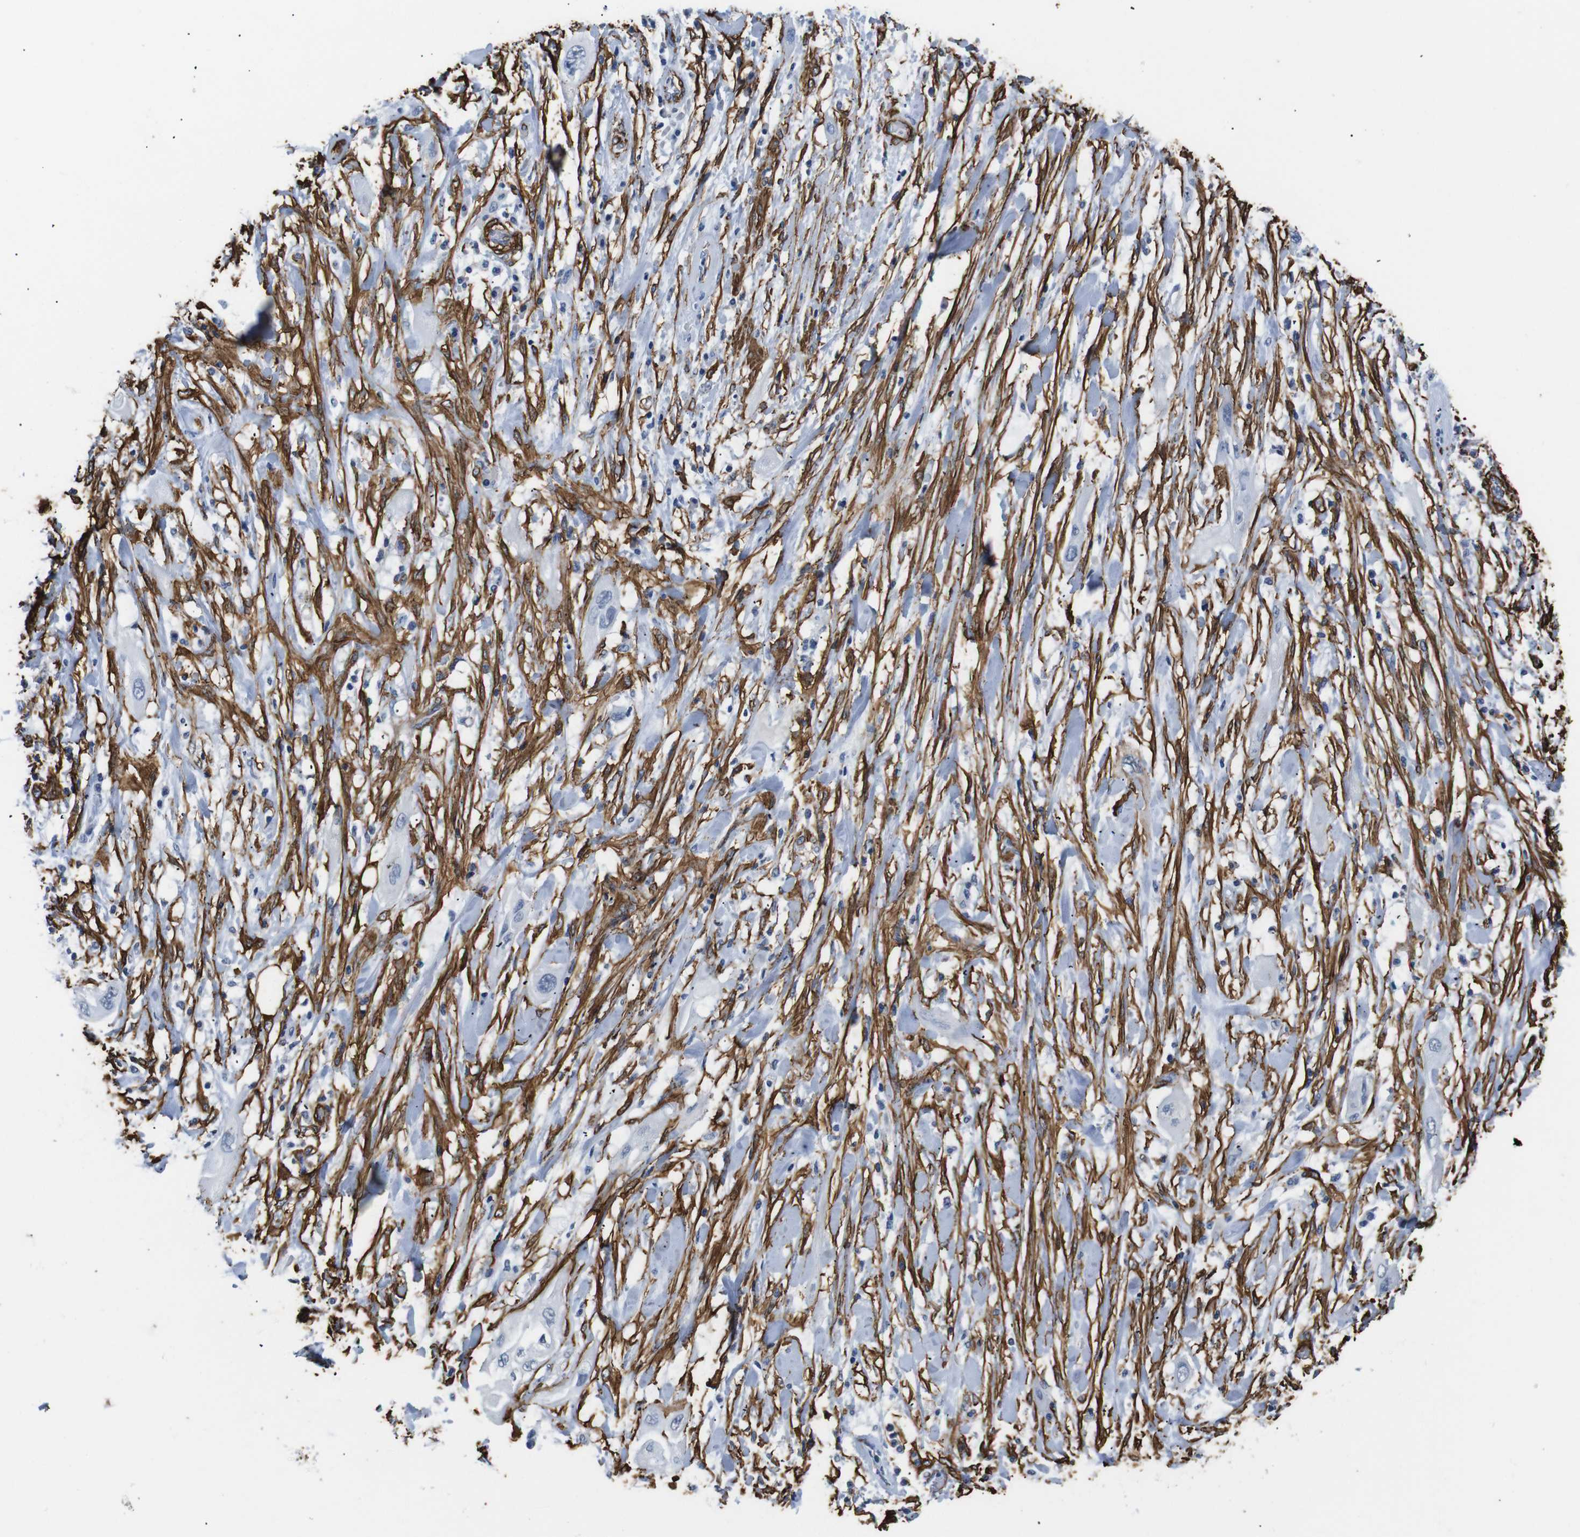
{"staining": {"intensity": "negative", "quantity": "none", "location": "none"}, "tissue": "lung cancer", "cell_type": "Tumor cells", "image_type": "cancer", "snomed": [{"axis": "morphology", "description": "Squamous cell carcinoma, NOS"}, {"axis": "topography", "description": "Lung"}], "caption": "DAB (3,3'-diaminobenzidine) immunohistochemical staining of lung cancer (squamous cell carcinoma) reveals no significant positivity in tumor cells.", "gene": "ACTA2", "patient": {"sex": "female", "age": 47}}